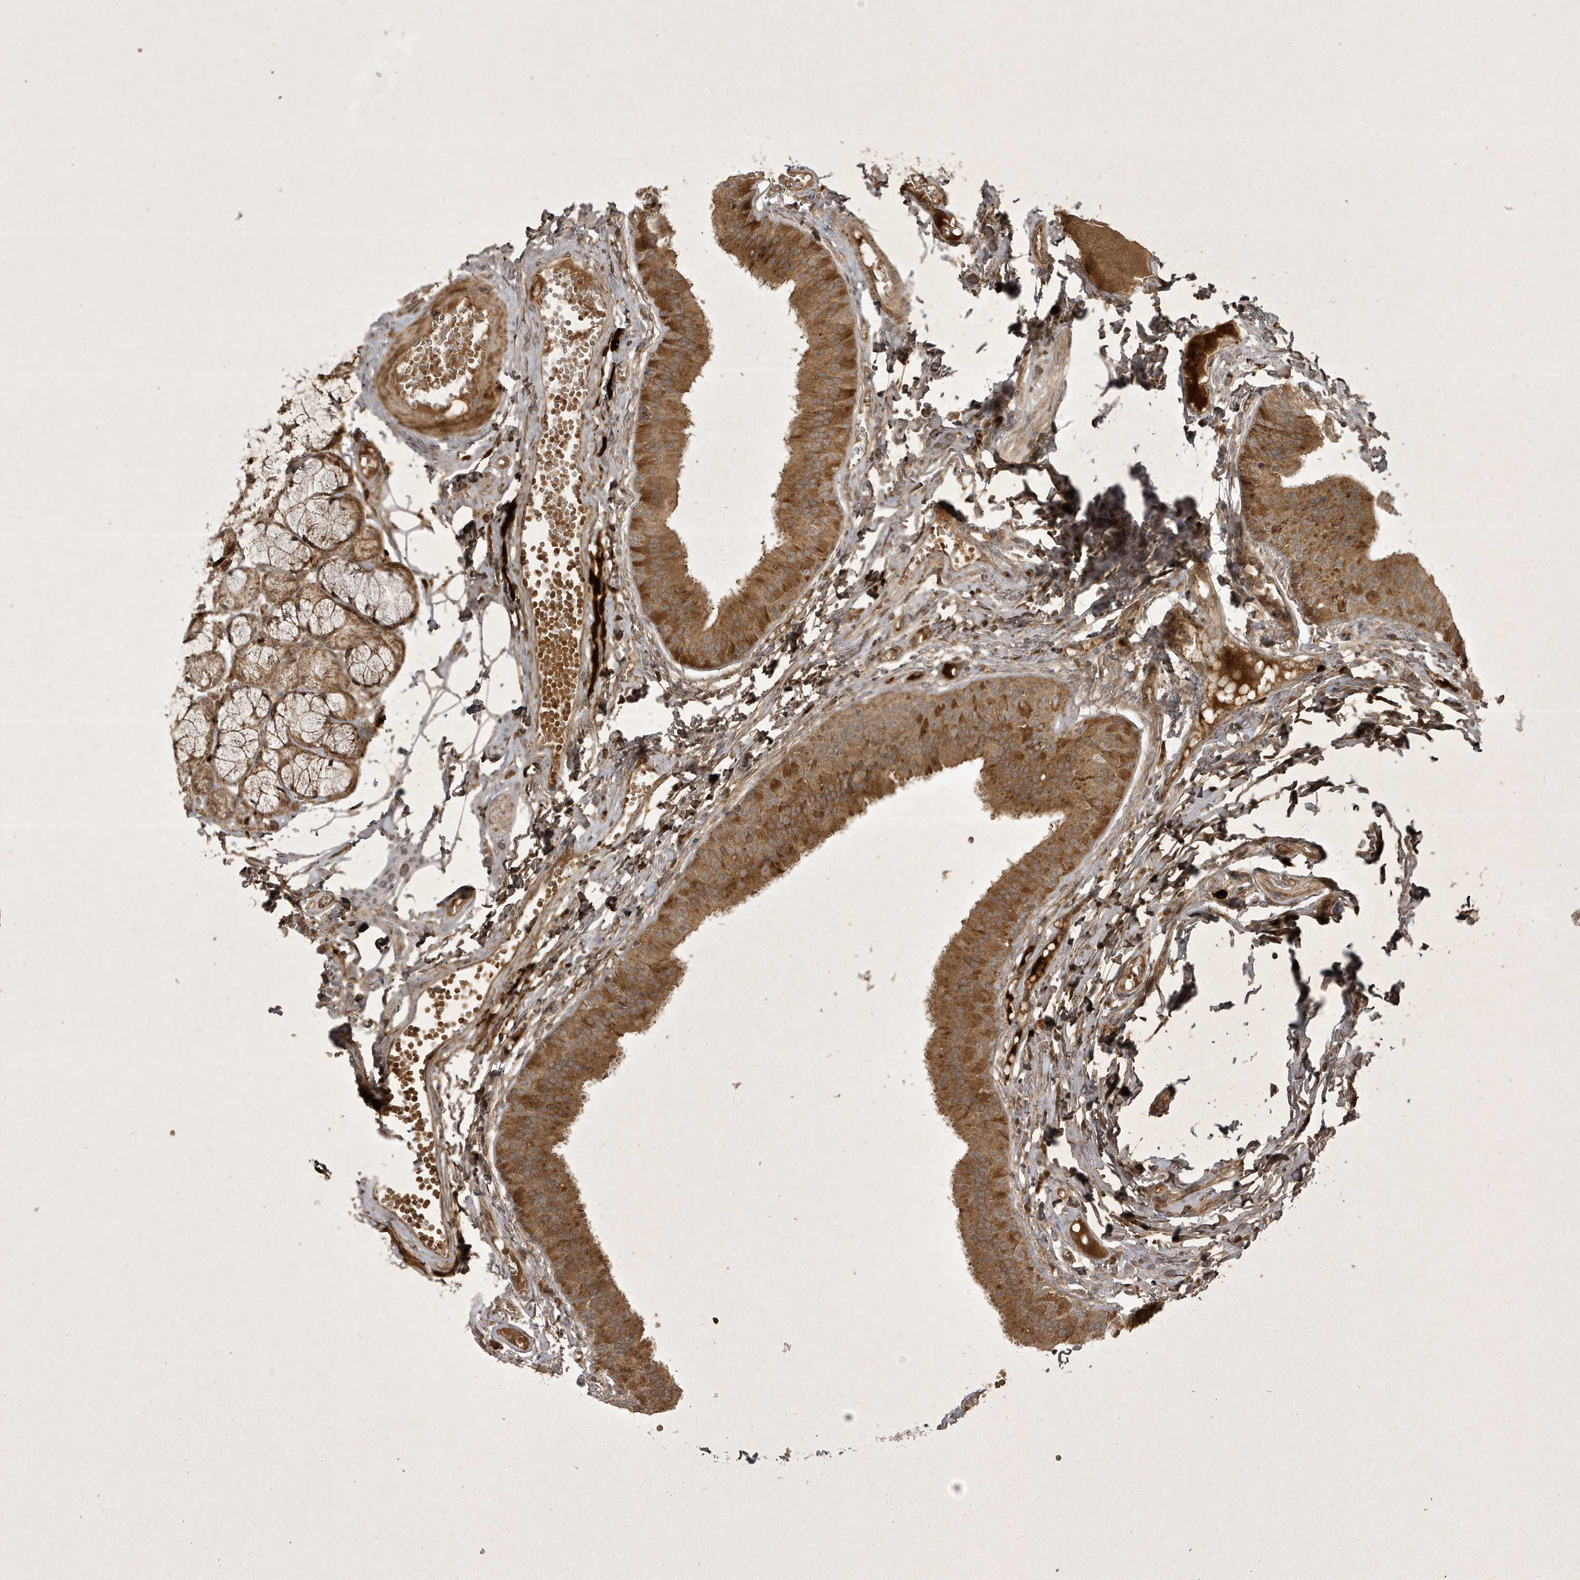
{"staining": {"intensity": "moderate", "quantity": ">75%", "location": "cytoplasmic/membranous,nuclear"}, "tissue": "oral mucosa", "cell_type": "Squamous epithelial cells", "image_type": "normal", "snomed": [{"axis": "morphology", "description": "Normal tissue, NOS"}, {"axis": "topography", "description": "Skeletal muscle"}, {"axis": "topography", "description": "Oral tissue"}, {"axis": "topography", "description": "Salivary gland"}, {"axis": "topography", "description": "Peripheral nerve tissue"}], "caption": "A high-resolution histopathology image shows immunohistochemistry (IHC) staining of benign oral mucosa, which displays moderate cytoplasmic/membranous,nuclear expression in about >75% of squamous epithelial cells.", "gene": "FAM83C", "patient": {"sex": "male", "age": 54}}